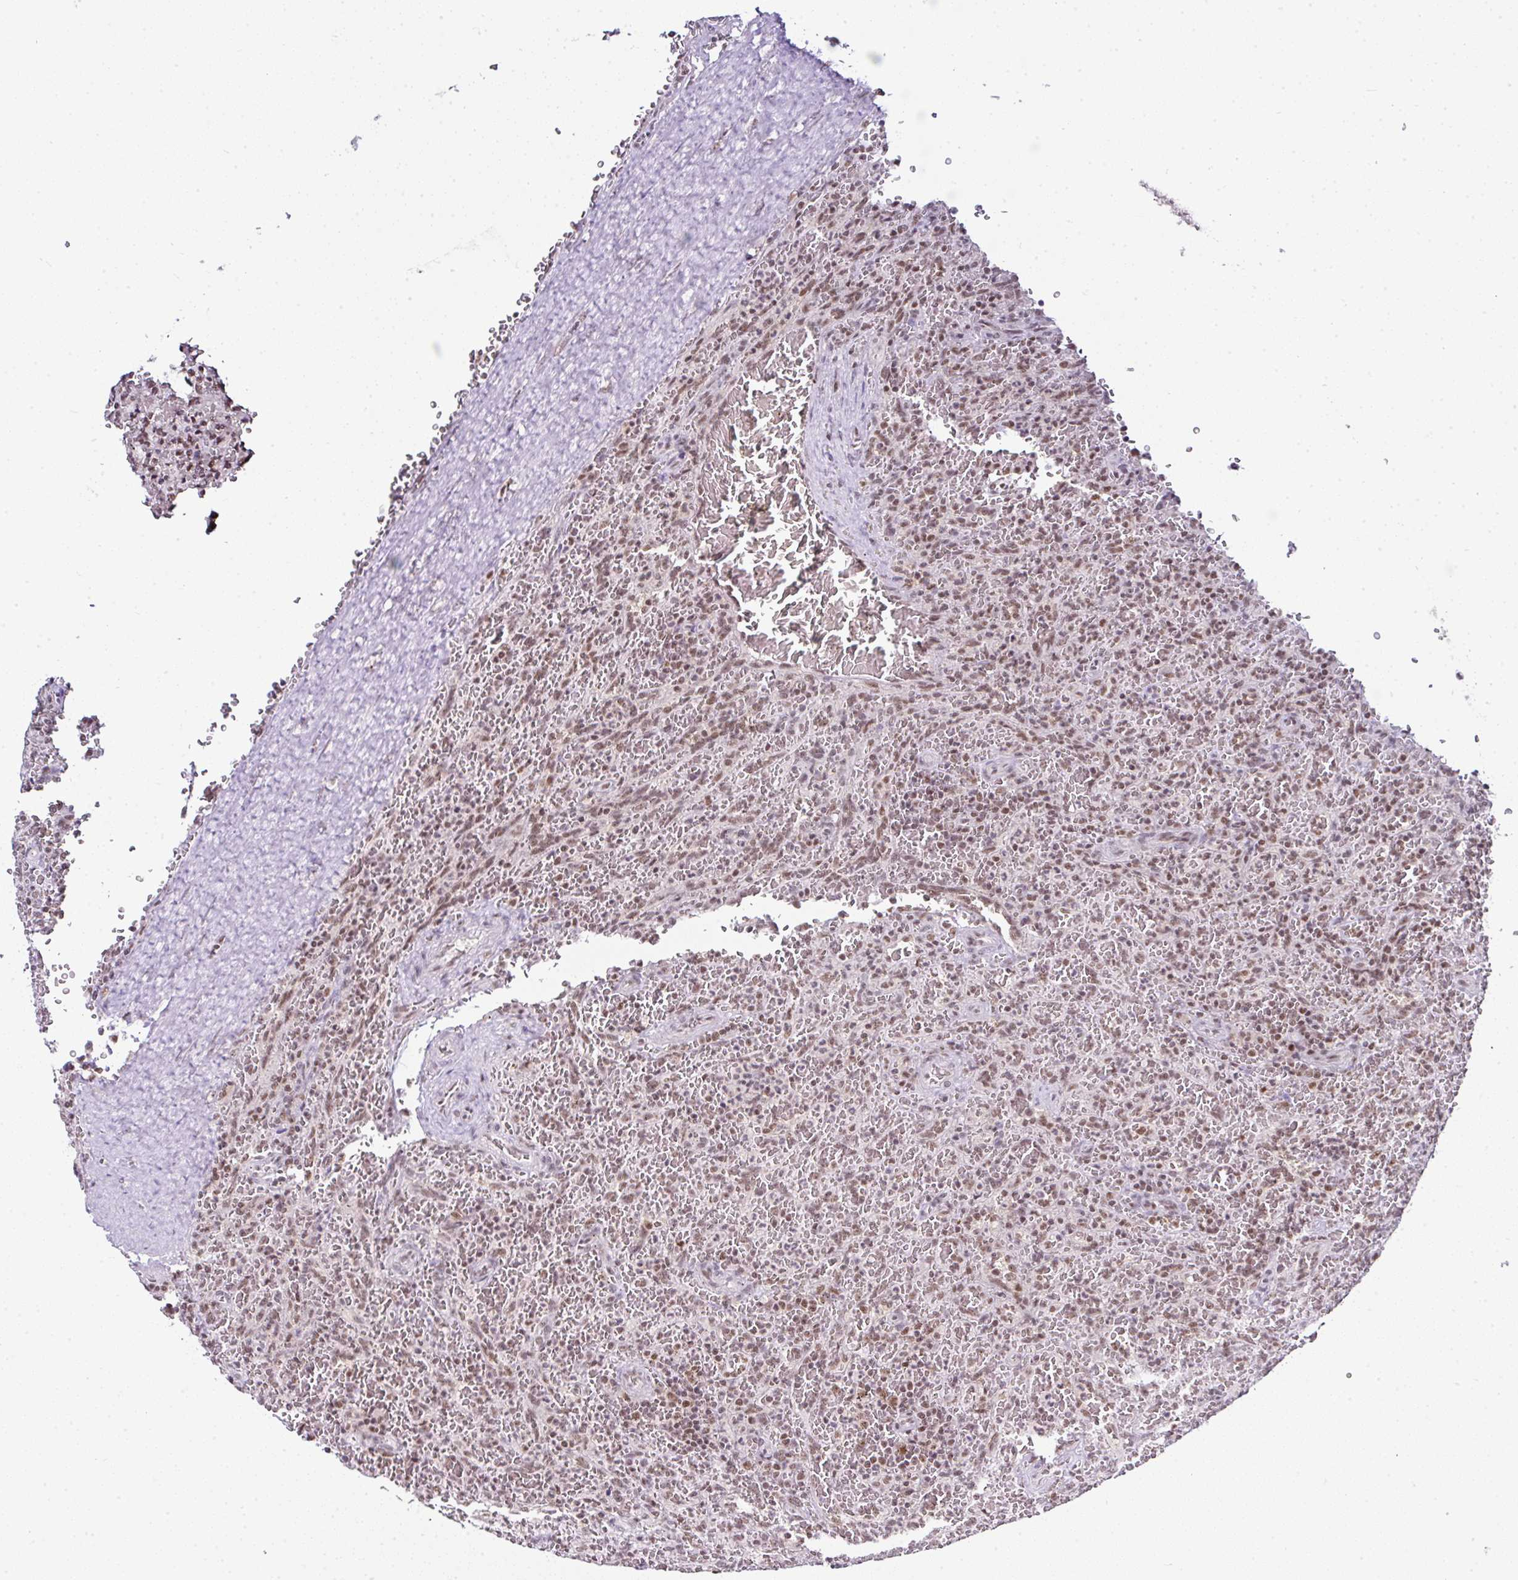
{"staining": {"intensity": "moderate", "quantity": ">75%", "location": "nuclear"}, "tissue": "lymphoma", "cell_type": "Tumor cells", "image_type": "cancer", "snomed": [{"axis": "morphology", "description": "Malignant lymphoma, non-Hodgkin's type, Low grade"}, {"axis": "topography", "description": "Spleen"}], "caption": "There is medium levels of moderate nuclear expression in tumor cells of lymphoma, as demonstrated by immunohistochemical staining (brown color).", "gene": "PTPN2", "patient": {"sex": "female", "age": 64}}